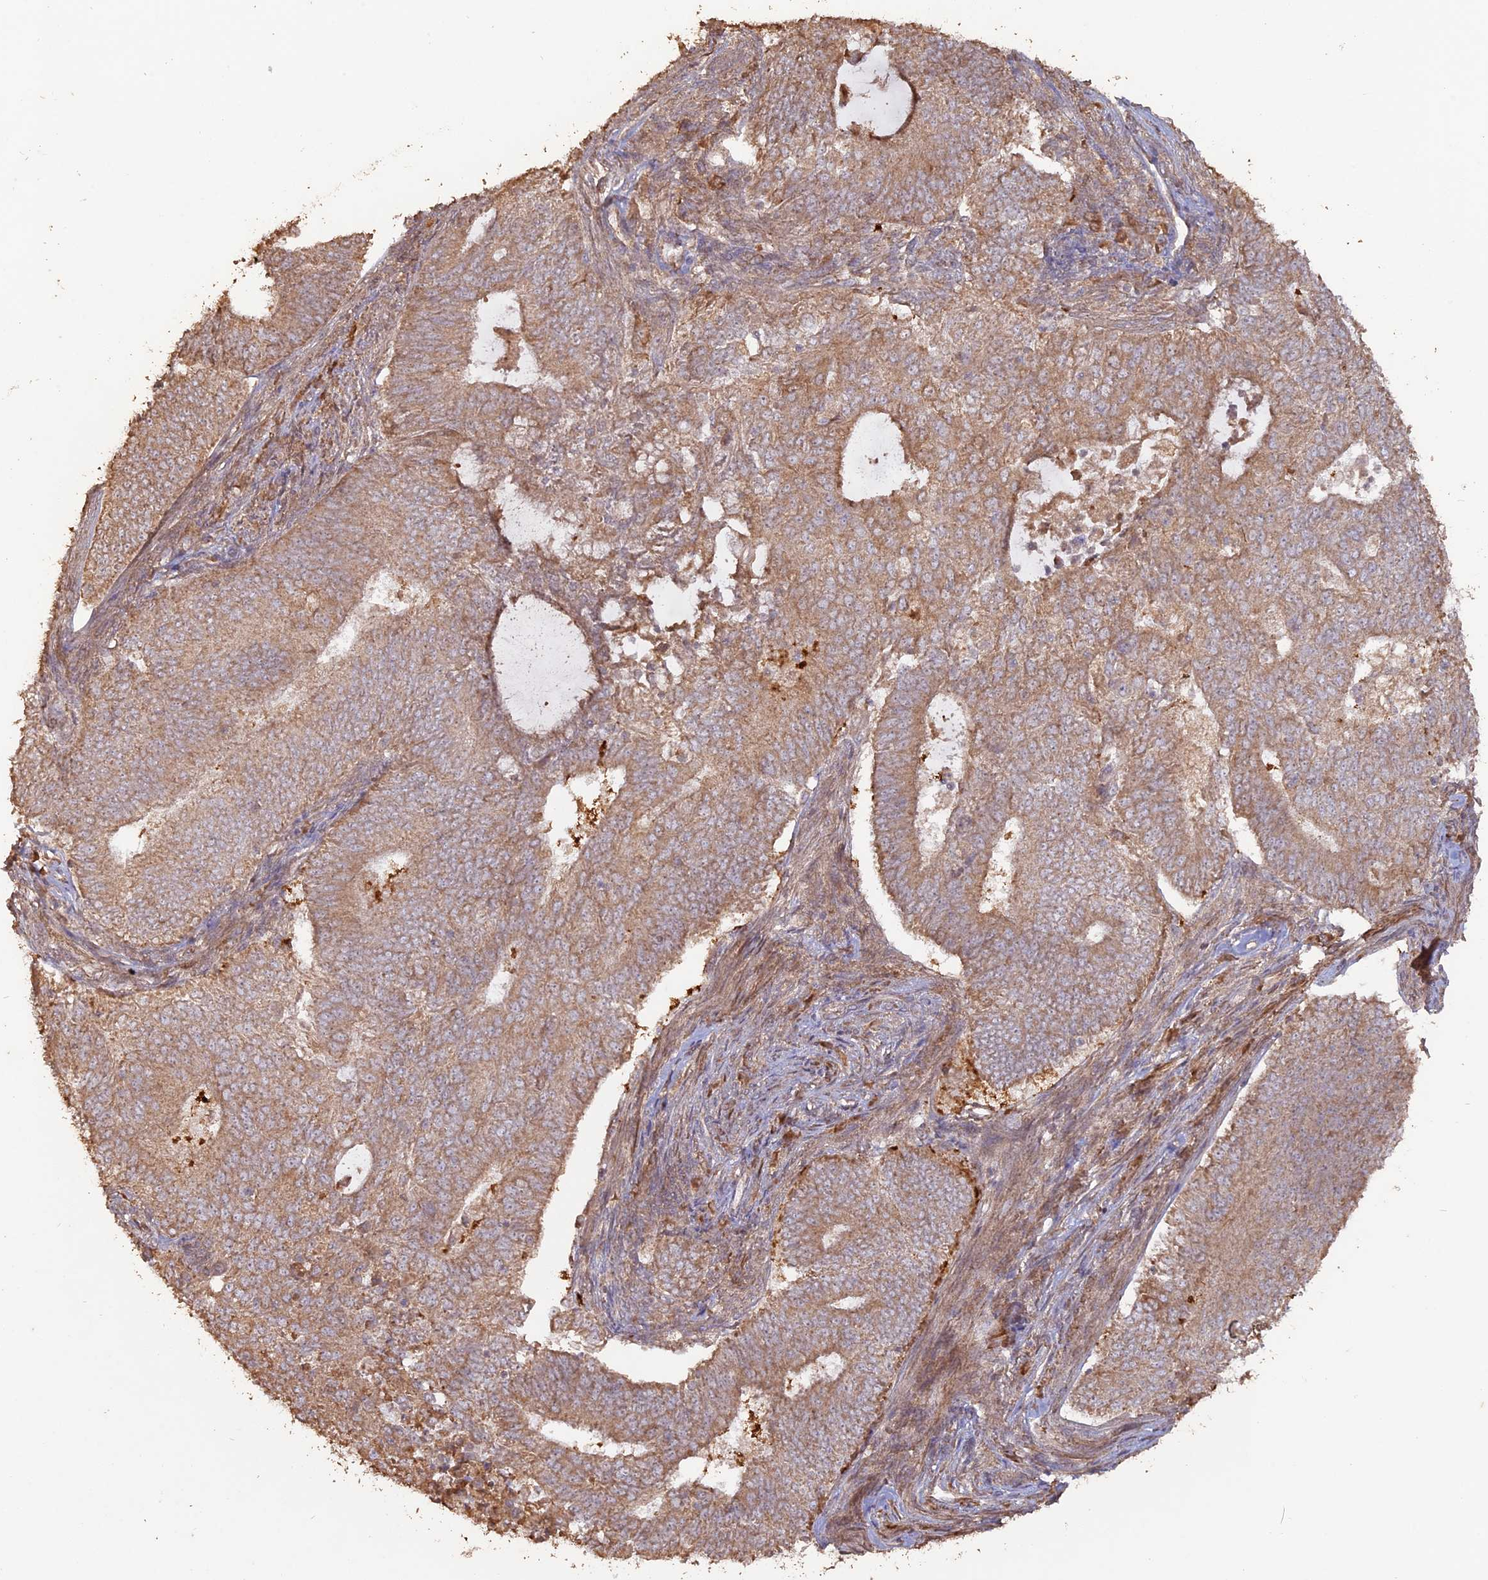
{"staining": {"intensity": "moderate", "quantity": ">75%", "location": "cytoplasmic/membranous"}, "tissue": "endometrial cancer", "cell_type": "Tumor cells", "image_type": "cancer", "snomed": [{"axis": "morphology", "description": "Adenocarcinoma, NOS"}, {"axis": "topography", "description": "Endometrium"}], "caption": "The image shows staining of endometrial cancer (adenocarcinoma), revealing moderate cytoplasmic/membranous protein expression (brown color) within tumor cells. Nuclei are stained in blue.", "gene": "LAYN", "patient": {"sex": "female", "age": 62}}